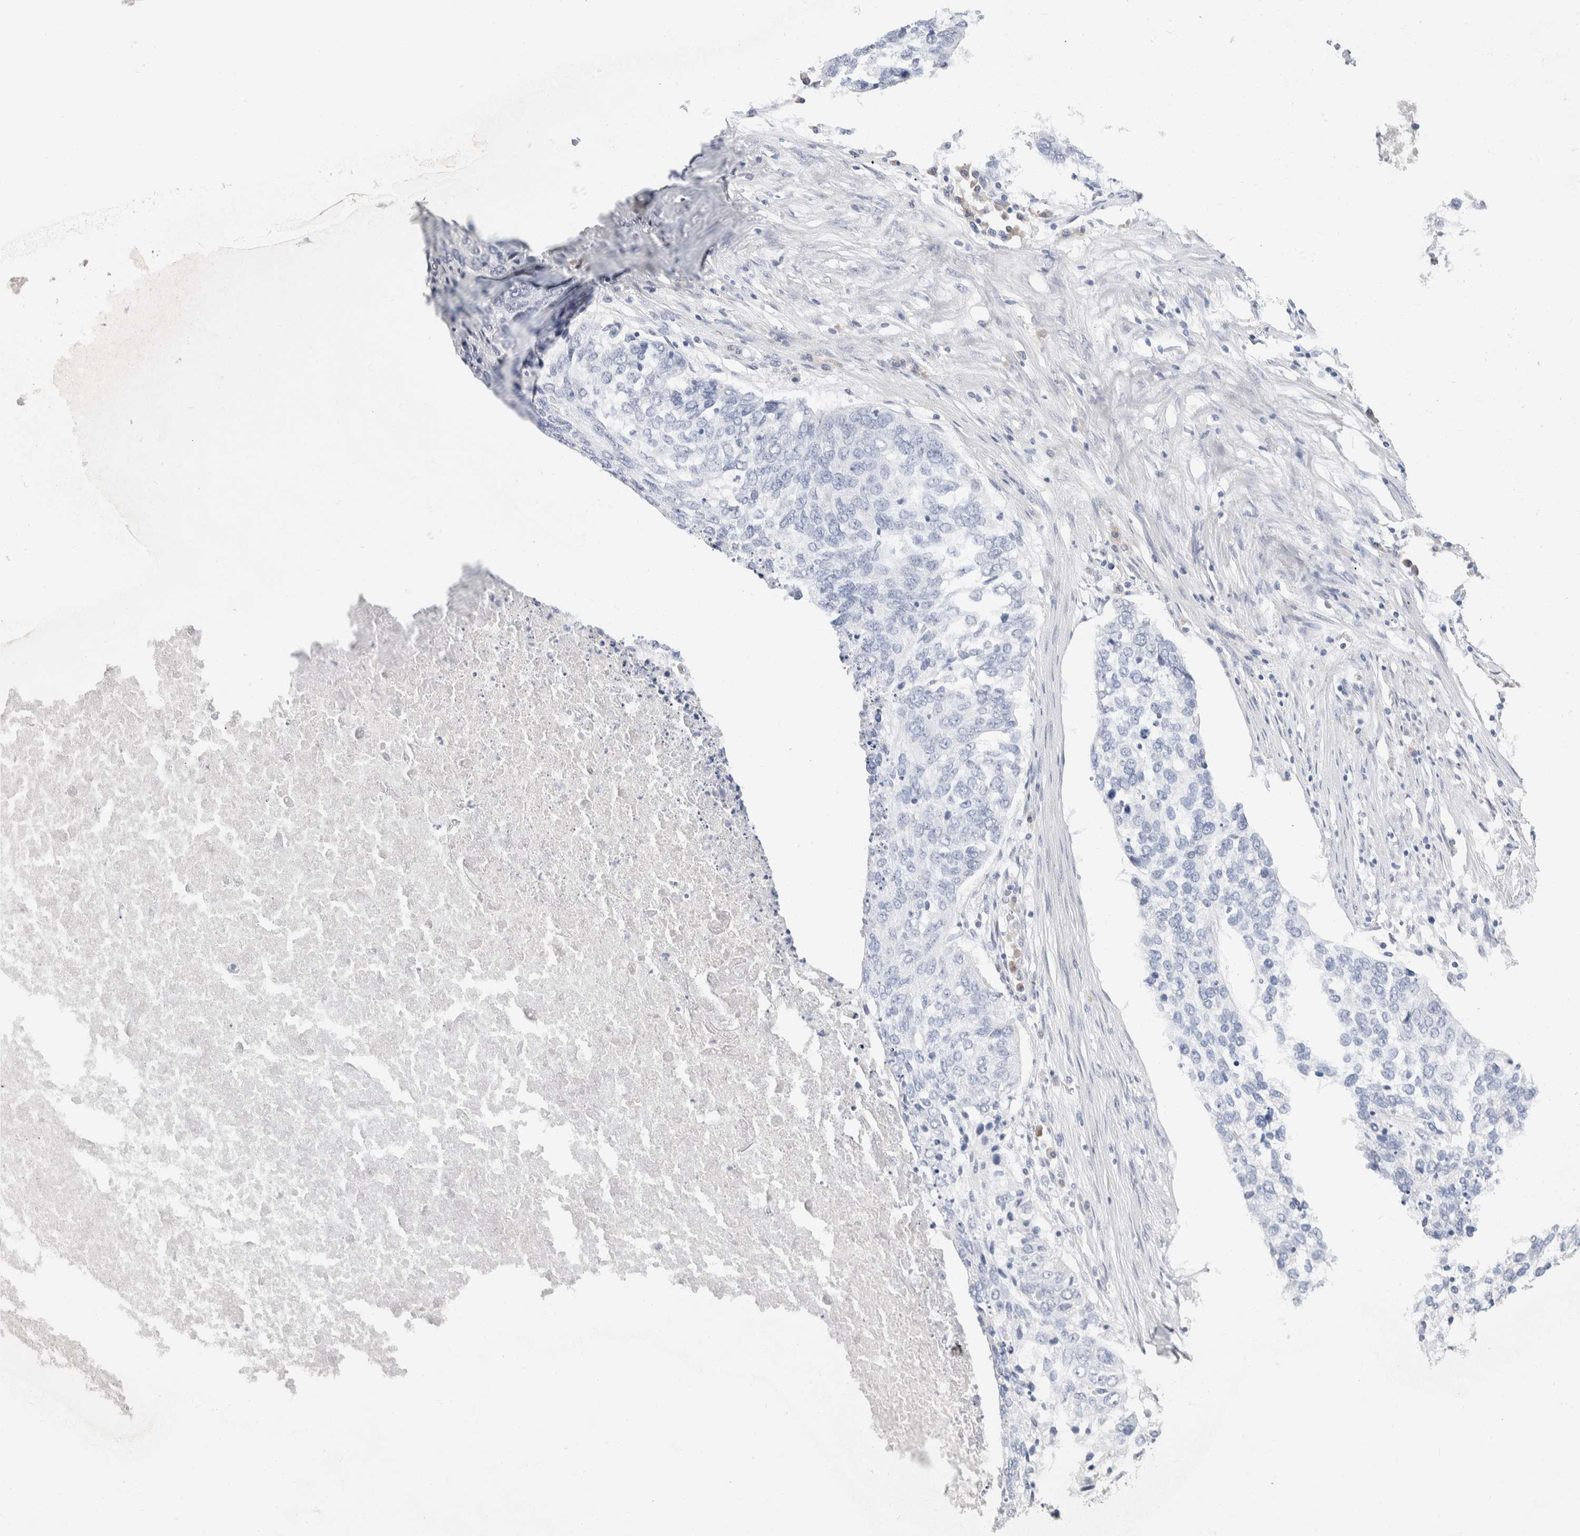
{"staining": {"intensity": "negative", "quantity": "none", "location": "none"}, "tissue": "lung cancer", "cell_type": "Tumor cells", "image_type": "cancer", "snomed": [{"axis": "morphology", "description": "Squamous cell carcinoma, NOS"}, {"axis": "topography", "description": "Lung"}], "caption": "This is an immunohistochemistry (IHC) image of human lung cancer. There is no positivity in tumor cells.", "gene": "RUSF1", "patient": {"sex": "female", "age": 63}}